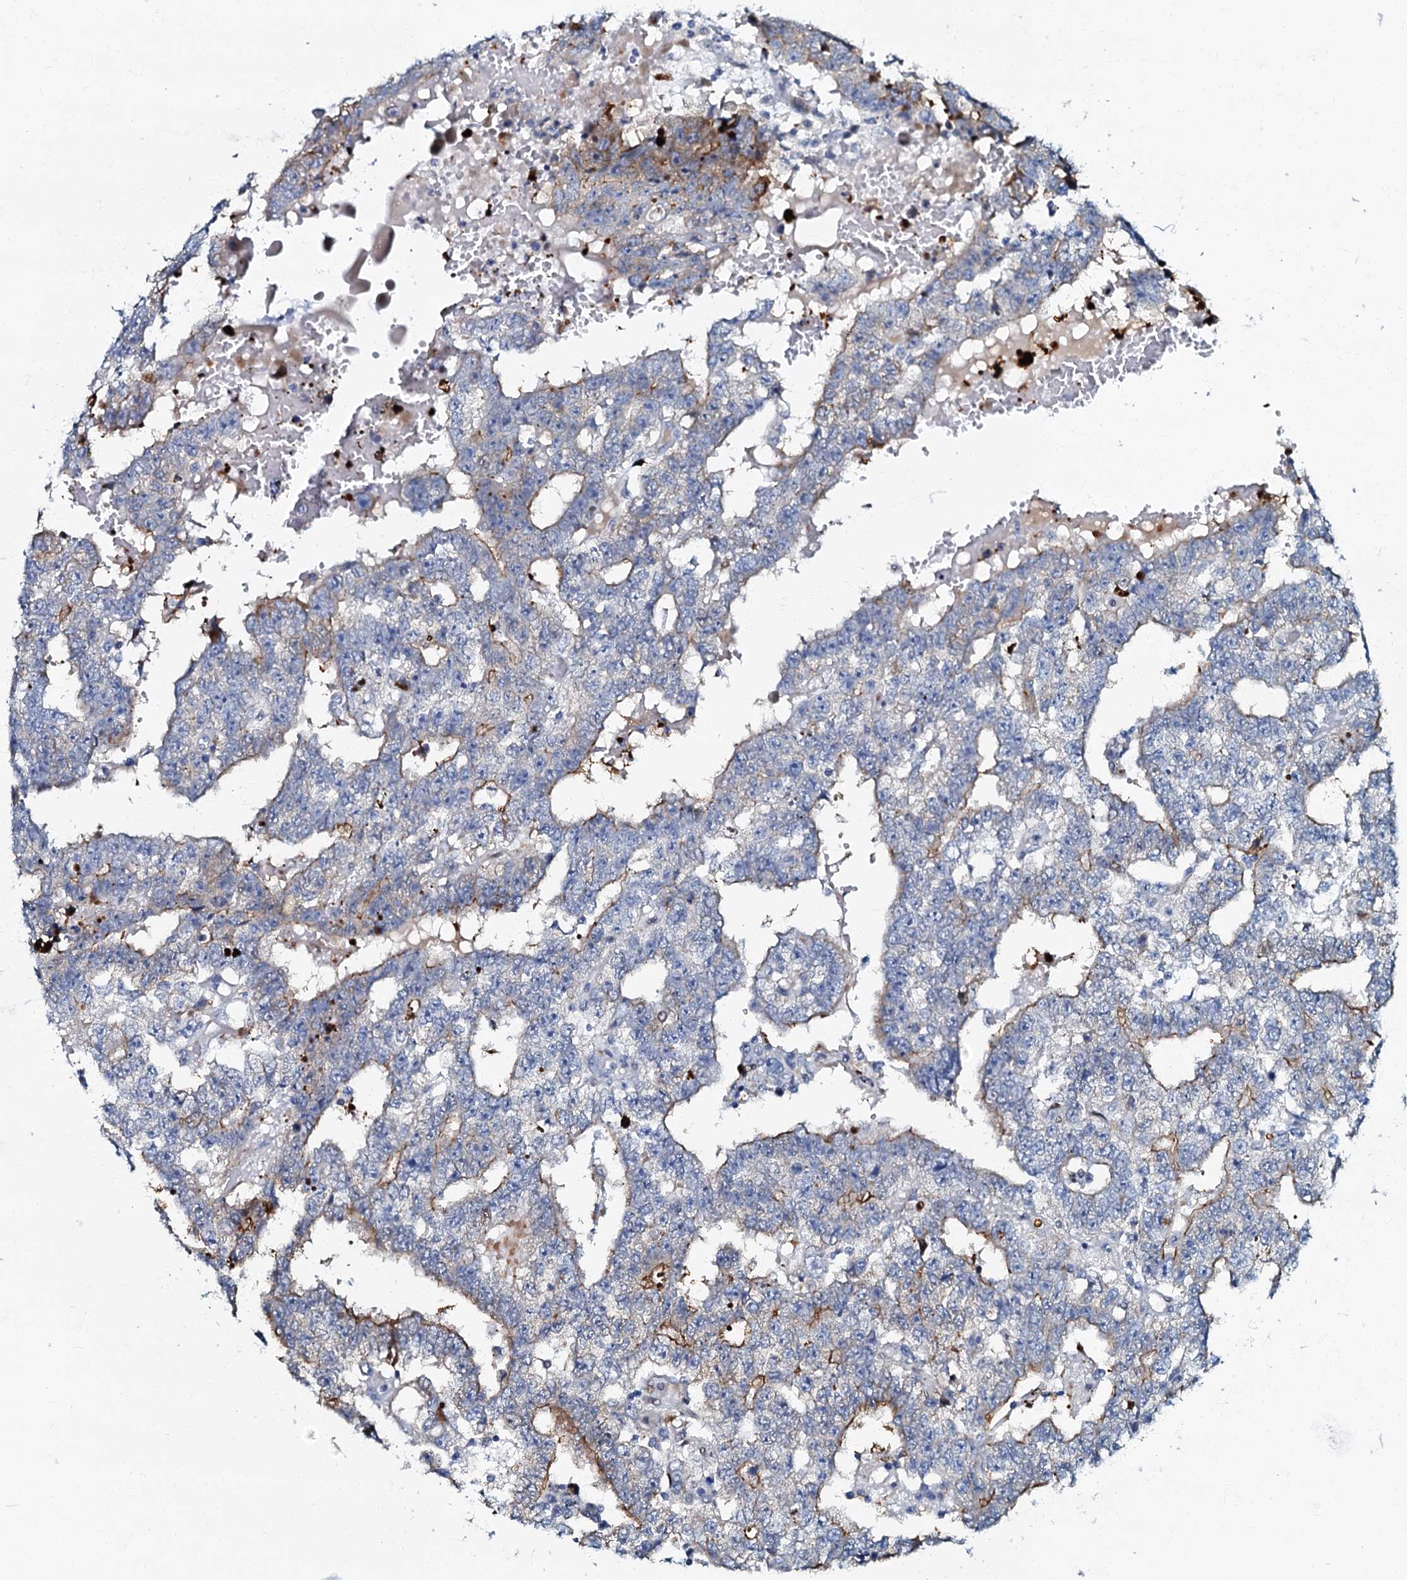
{"staining": {"intensity": "moderate", "quantity": "<25%", "location": "cytoplasmic/membranous"}, "tissue": "testis cancer", "cell_type": "Tumor cells", "image_type": "cancer", "snomed": [{"axis": "morphology", "description": "Carcinoma, Embryonal, NOS"}, {"axis": "topography", "description": "Testis"}], "caption": "Protein analysis of testis cancer tissue exhibits moderate cytoplasmic/membranous expression in approximately <25% of tumor cells.", "gene": "MFSD5", "patient": {"sex": "male", "age": 25}}